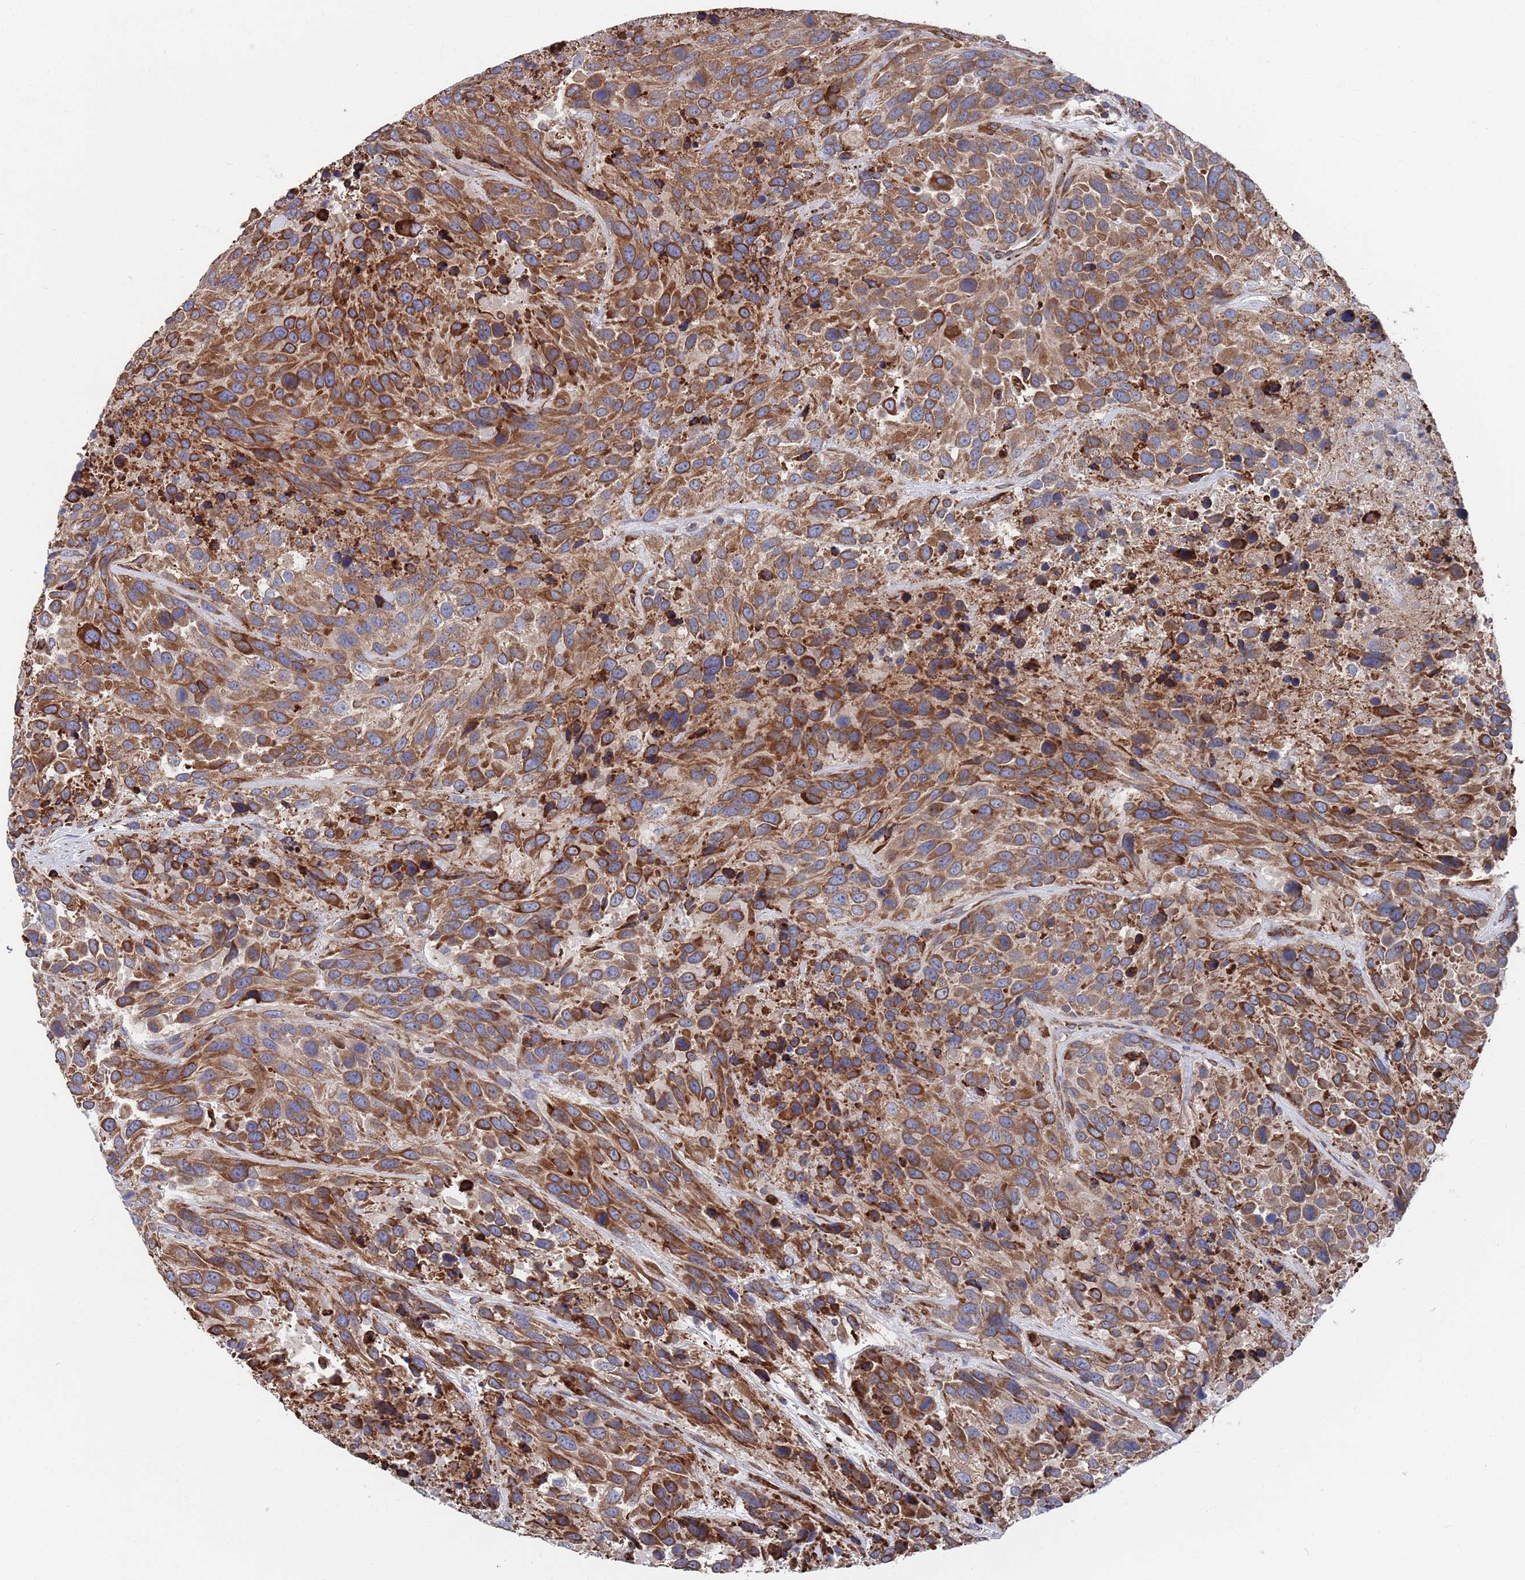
{"staining": {"intensity": "strong", "quantity": ">75%", "location": "cytoplasmic/membranous"}, "tissue": "urothelial cancer", "cell_type": "Tumor cells", "image_type": "cancer", "snomed": [{"axis": "morphology", "description": "Urothelial carcinoma, High grade"}, {"axis": "topography", "description": "Urinary bladder"}], "caption": "Brown immunohistochemical staining in urothelial cancer exhibits strong cytoplasmic/membranous expression in approximately >75% of tumor cells.", "gene": "GID8", "patient": {"sex": "female", "age": 70}}